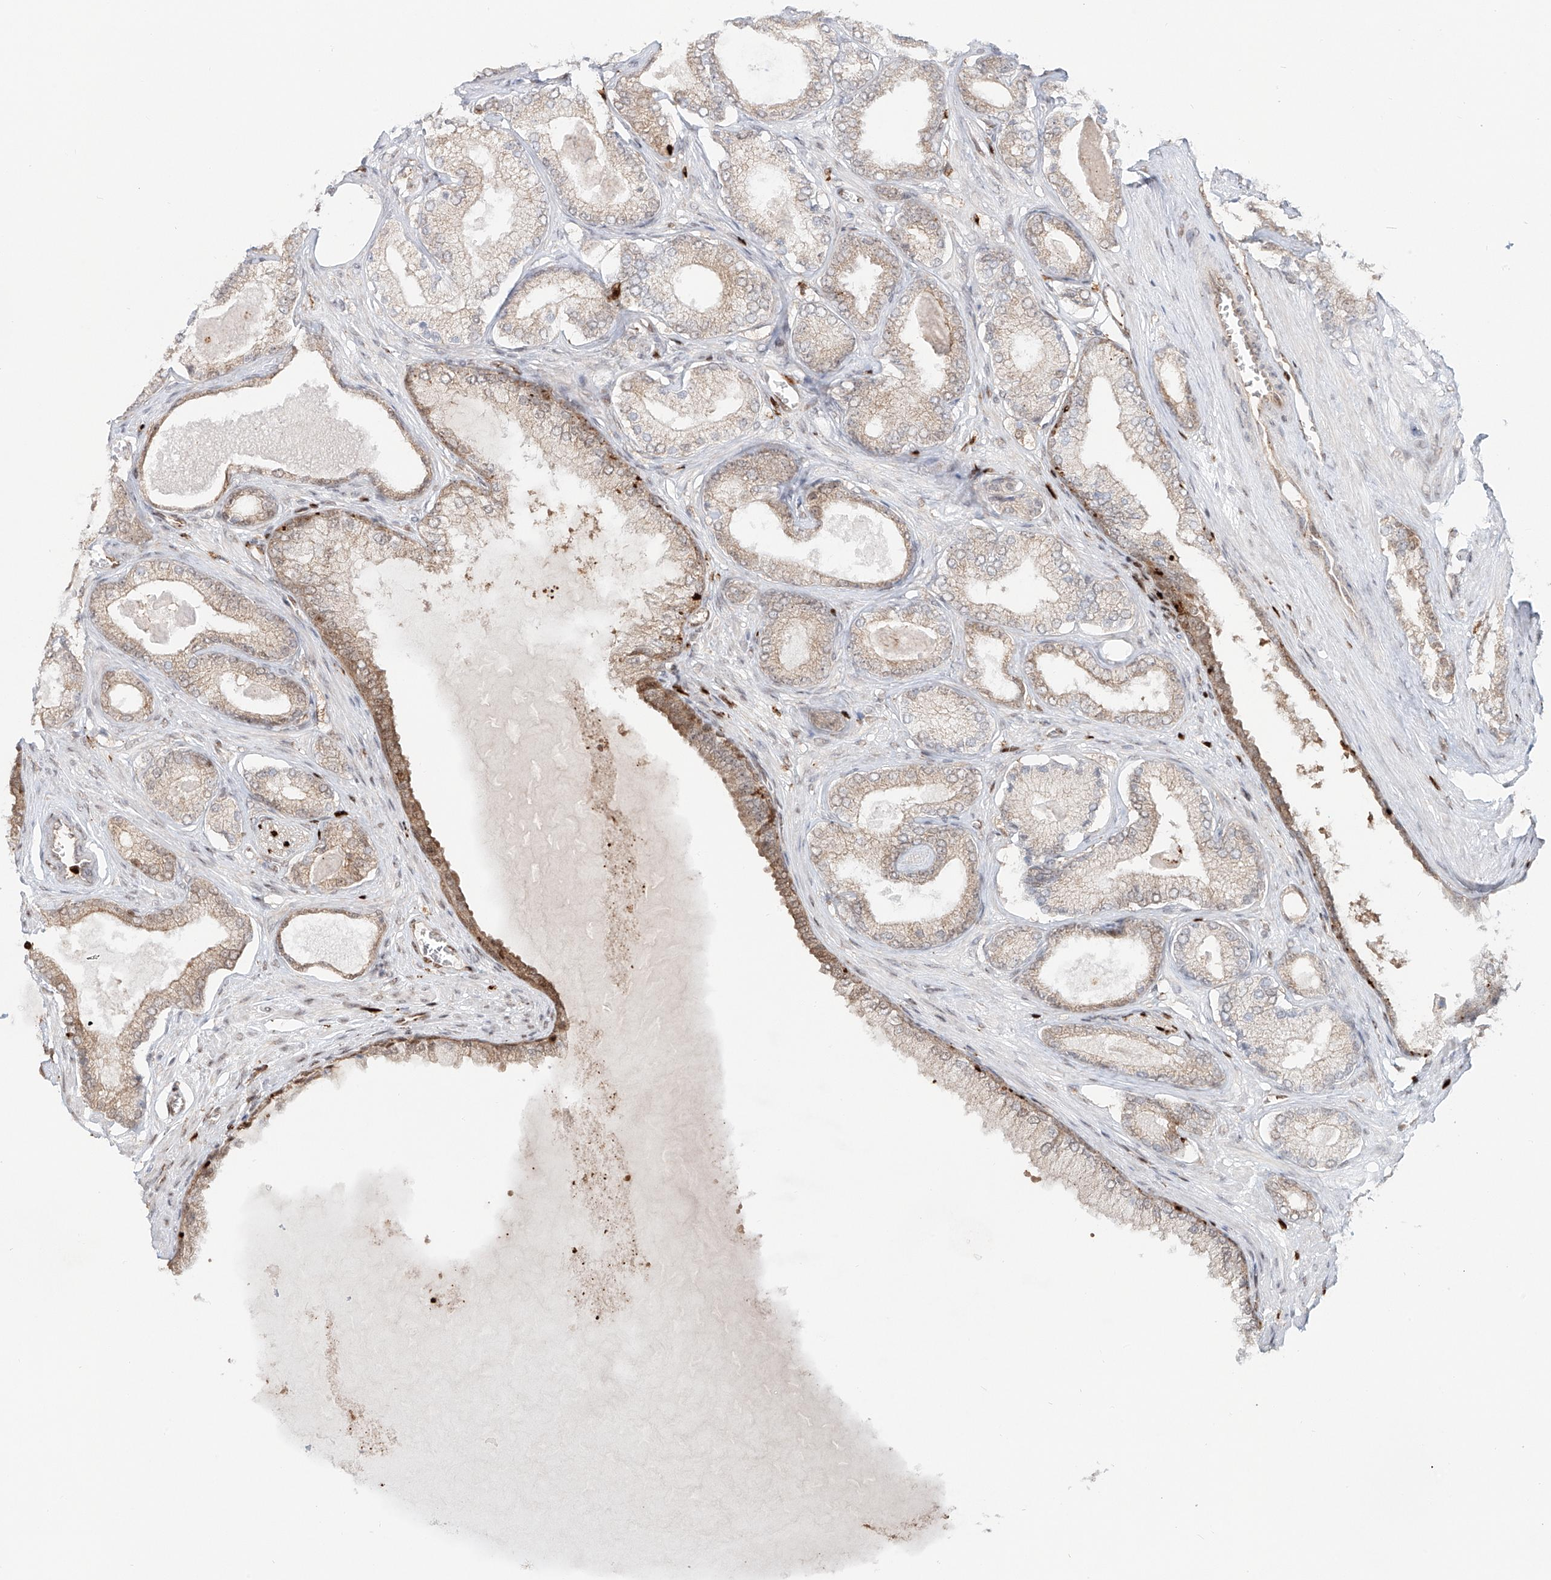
{"staining": {"intensity": "weak", "quantity": "<25%", "location": "cytoplasmic/membranous"}, "tissue": "prostate cancer", "cell_type": "Tumor cells", "image_type": "cancer", "snomed": [{"axis": "morphology", "description": "Adenocarcinoma, Low grade"}, {"axis": "topography", "description": "Prostate"}], "caption": "This is a image of immunohistochemistry (IHC) staining of prostate low-grade adenocarcinoma, which shows no expression in tumor cells.", "gene": "DZIP1L", "patient": {"sex": "male", "age": 70}}